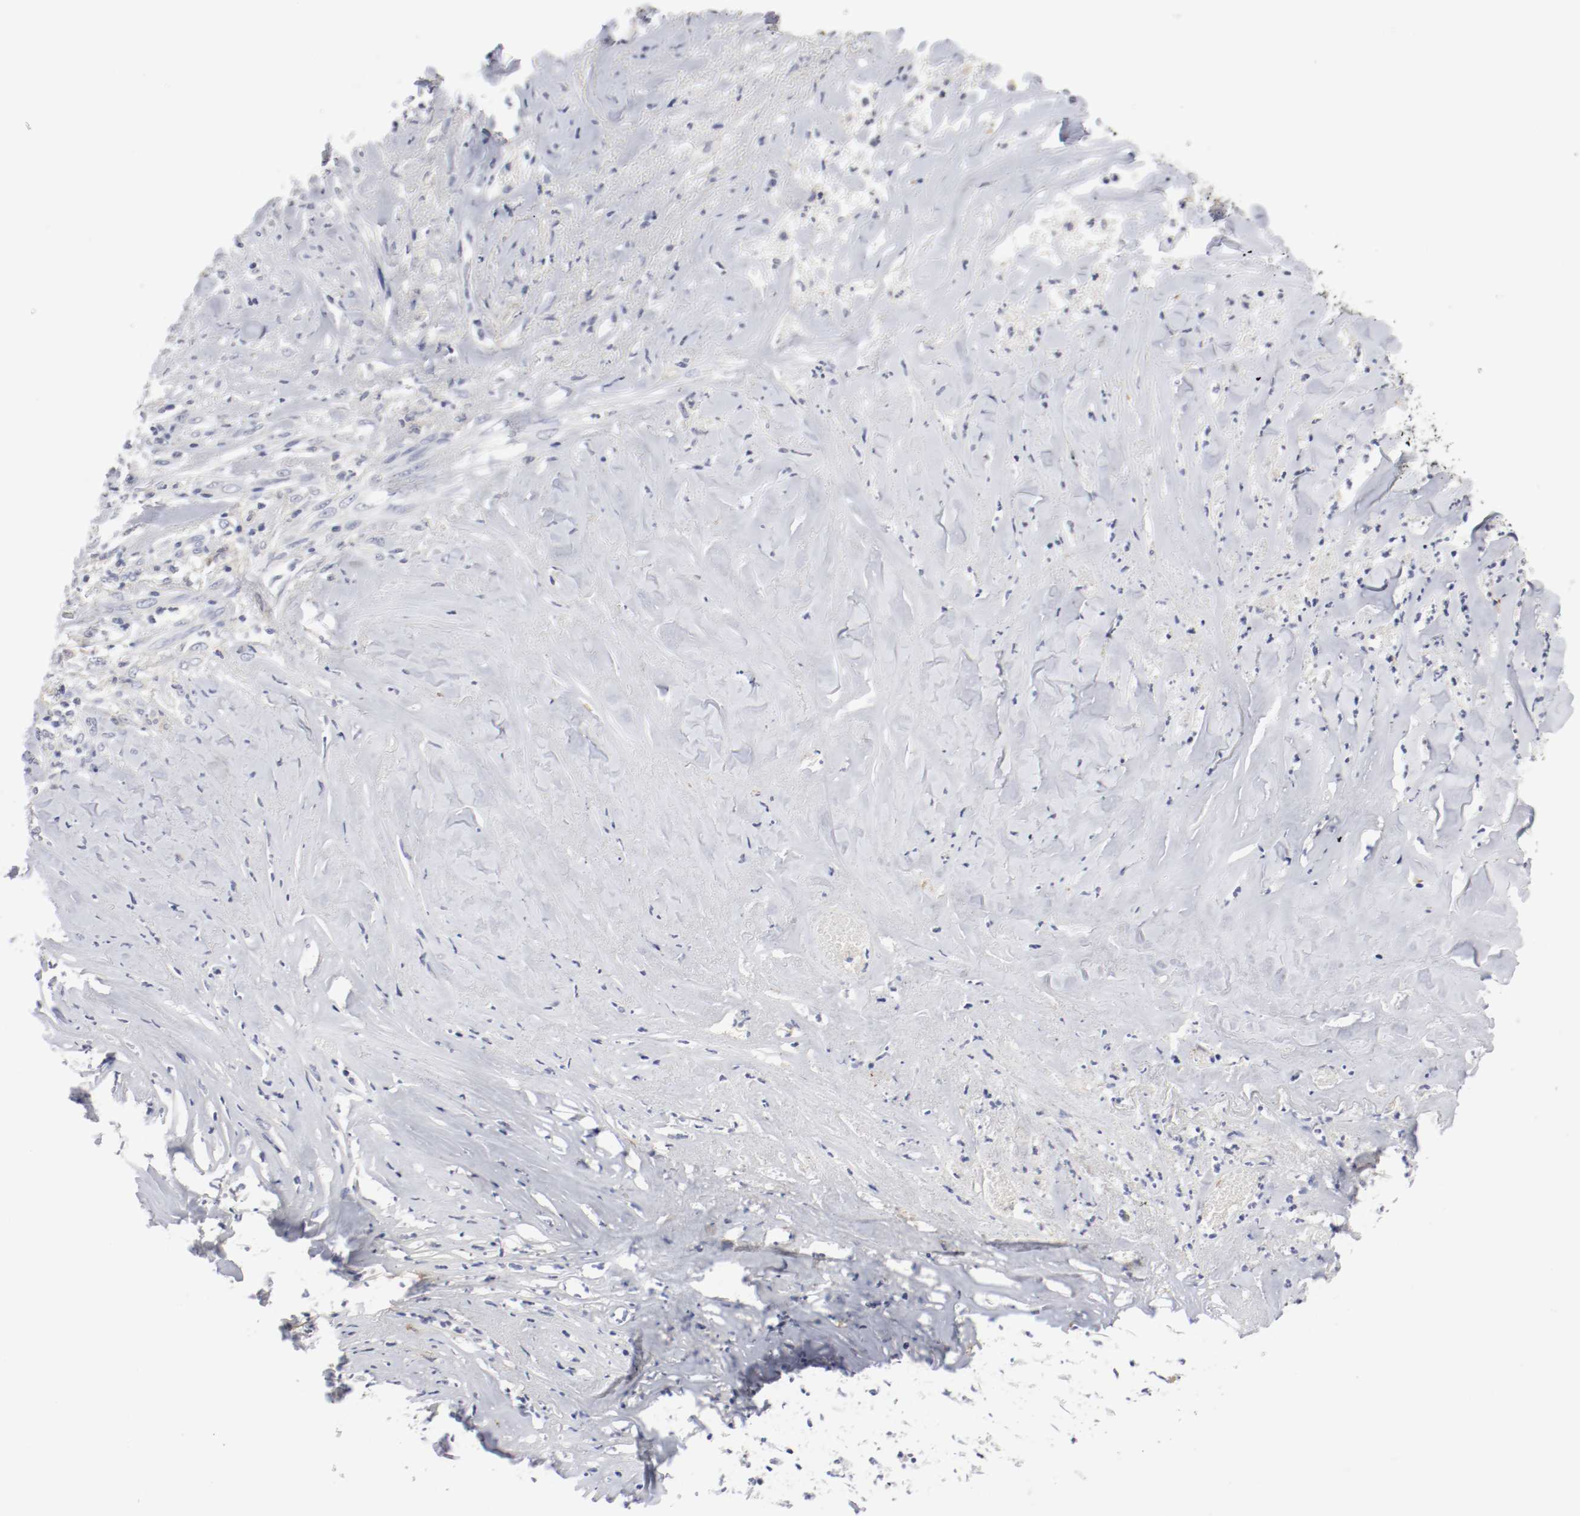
{"staining": {"intensity": "negative", "quantity": "none", "location": "none"}, "tissue": "liver cancer", "cell_type": "Tumor cells", "image_type": "cancer", "snomed": [{"axis": "morphology", "description": "Cholangiocarcinoma"}, {"axis": "topography", "description": "Liver"}], "caption": "Tumor cells are negative for protein expression in human liver cholangiocarcinoma. Brightfield microscopy of immunohistochemistry stained with DAB (3,3'-diaminobenzidine) (brown) and hematoxylin (blue), captured at high magnification.", "gene": "ITGAX", "patient": {"sex": "female", "age": 67}}